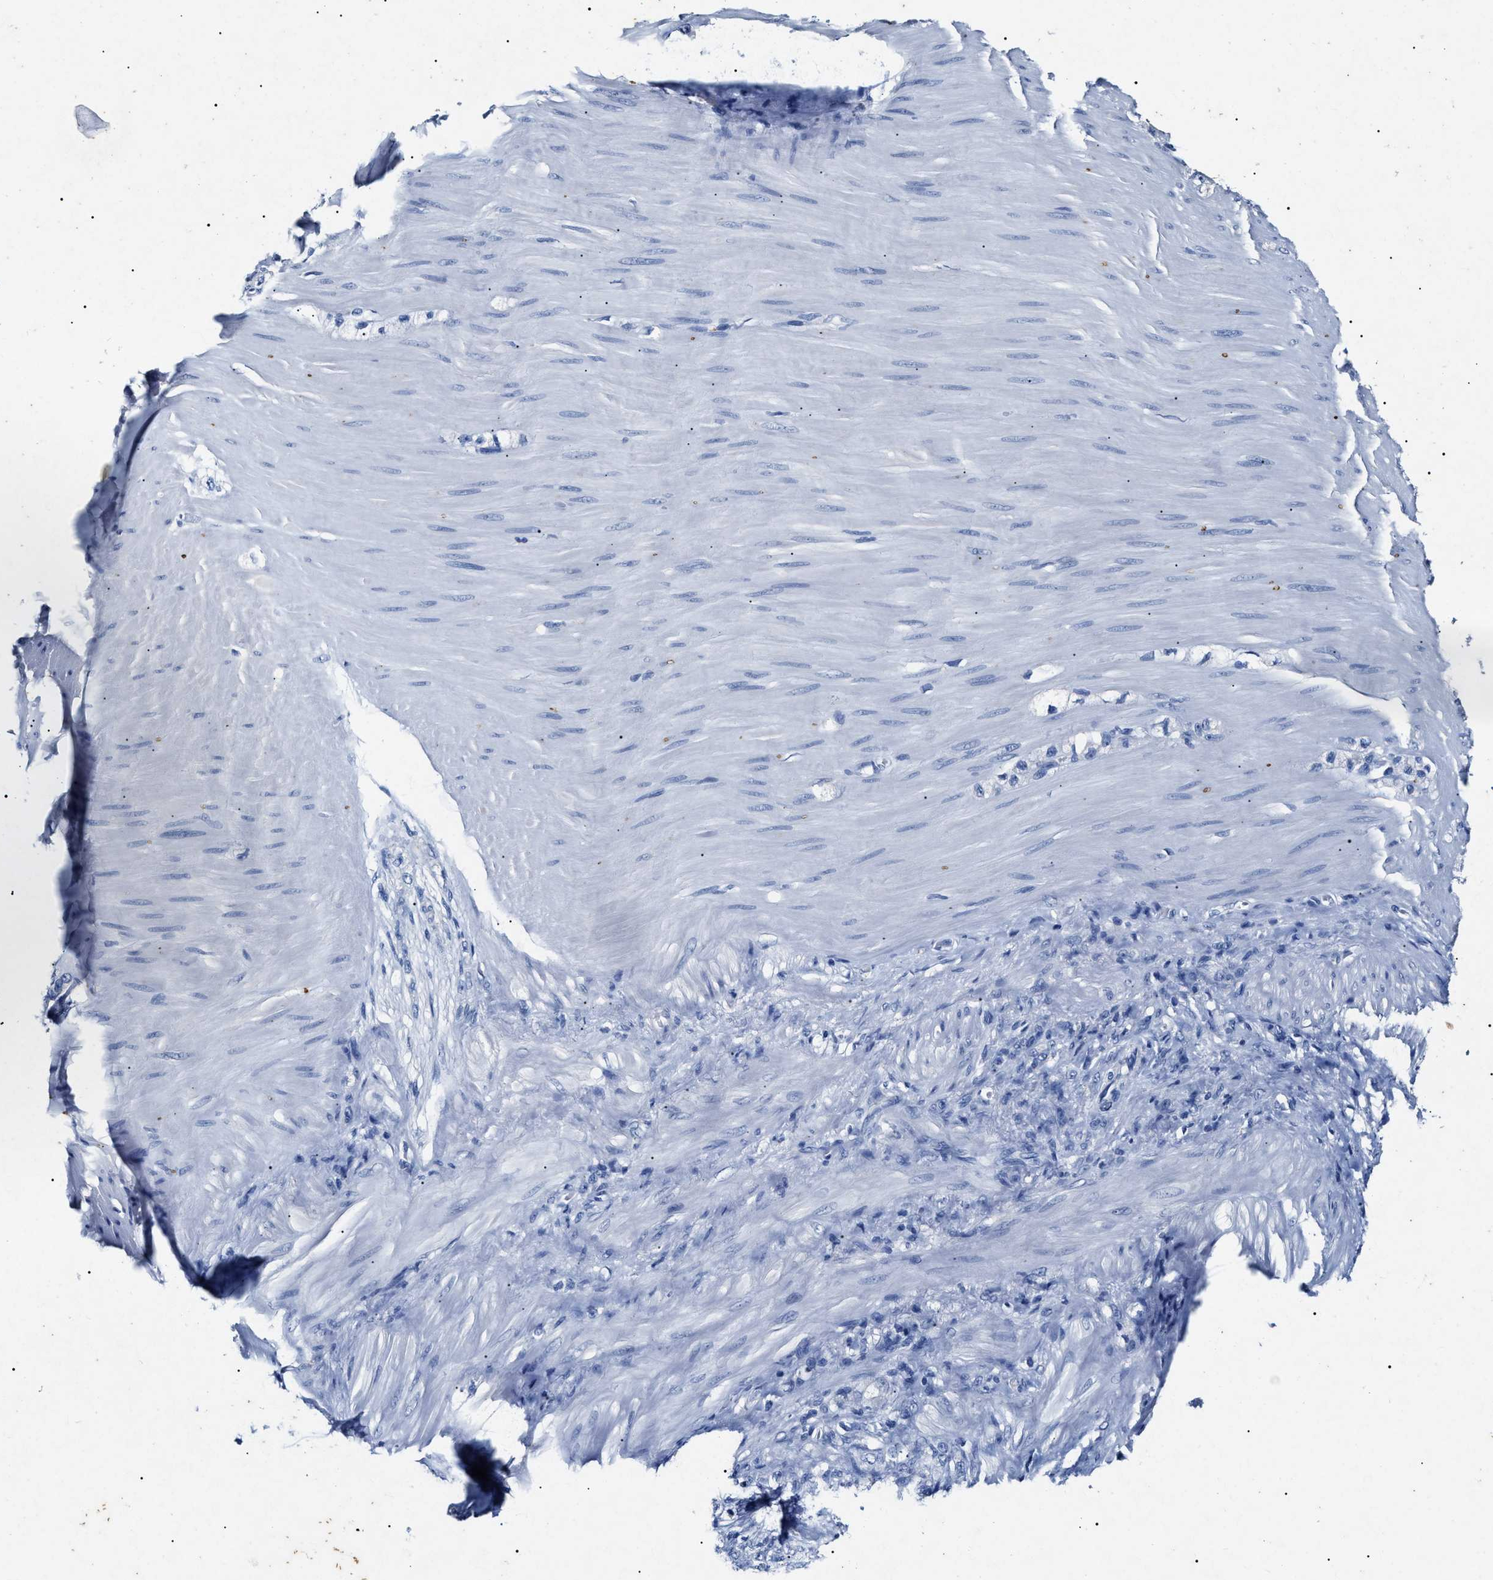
{"staining": {"intensity": "negative", "quantity": "none", "location": "none"}, "tissue": "stomach cancer", "cell_type": "Tumor cells", "image_type": "cancer", "snomed": [{"axis": "morphology", "description": "Normal tissue, NOS"}, {"axis": "morphology", "description": "Adenocarcinoma, NOS"}, {"axis": "topography", "description": "Stomach"}], "caption": "IHC of human stomach cancer demonstrates no staining in tumor cells.", "gene": "LRRC8E", "patient": {"sex": "male", "age": 82}}